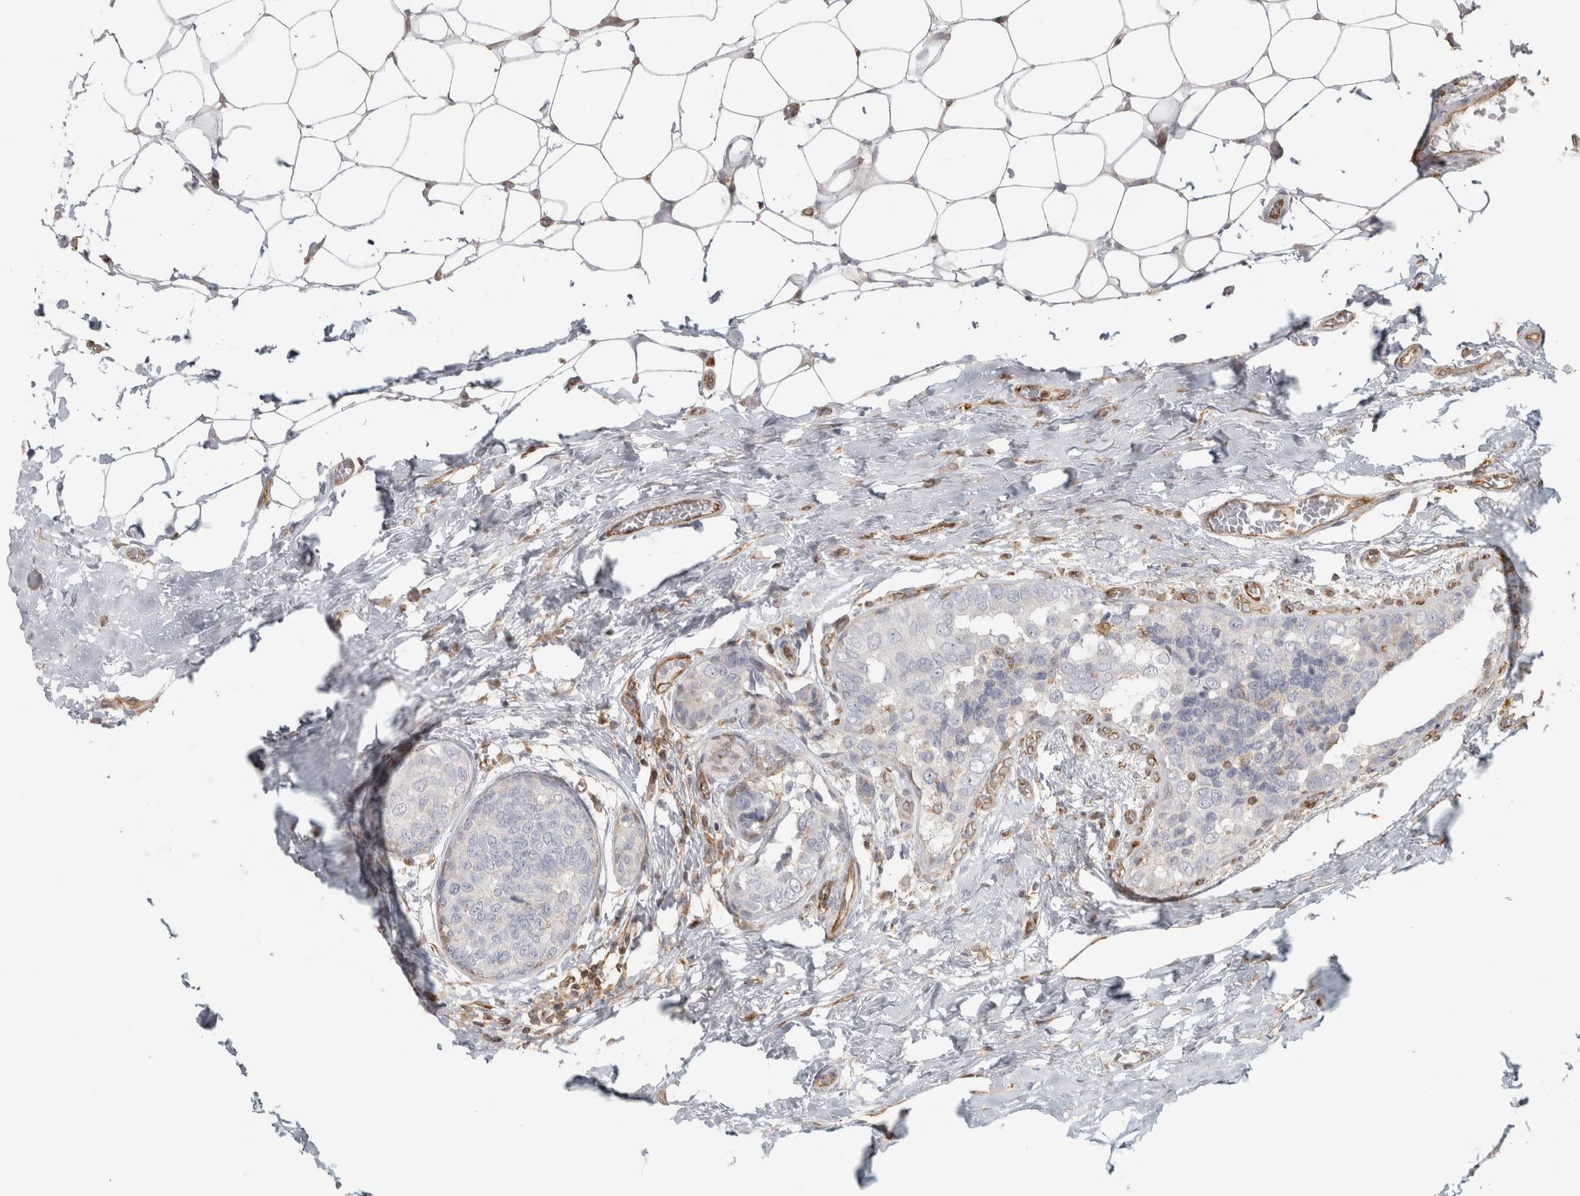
{"staining": {"intensity": "negative", "quantity": "none", "location": "none"}, "tissue": "breast cancer", "cell_type": "Tumor cells", "image_type": "cancer", "snomed": [{"axis": "morphology", "description": "Normal tissue, NOS"}, {"axis": "morphology", "description": "Duct carcinoma"}, {"axis": "topography", "description": "Breast"}], "caption": "There is no significant staining in tumor cells of breast cancer. The staining was performed using DAB (3,3'-diaminobenzidine) to visualize the protein expression in brown, while the nuclei were stained in blue with hematoxylin (Magnification: 20x).", "gene": "HLA-E", "patient": {"sex": "female", "age": 43}}